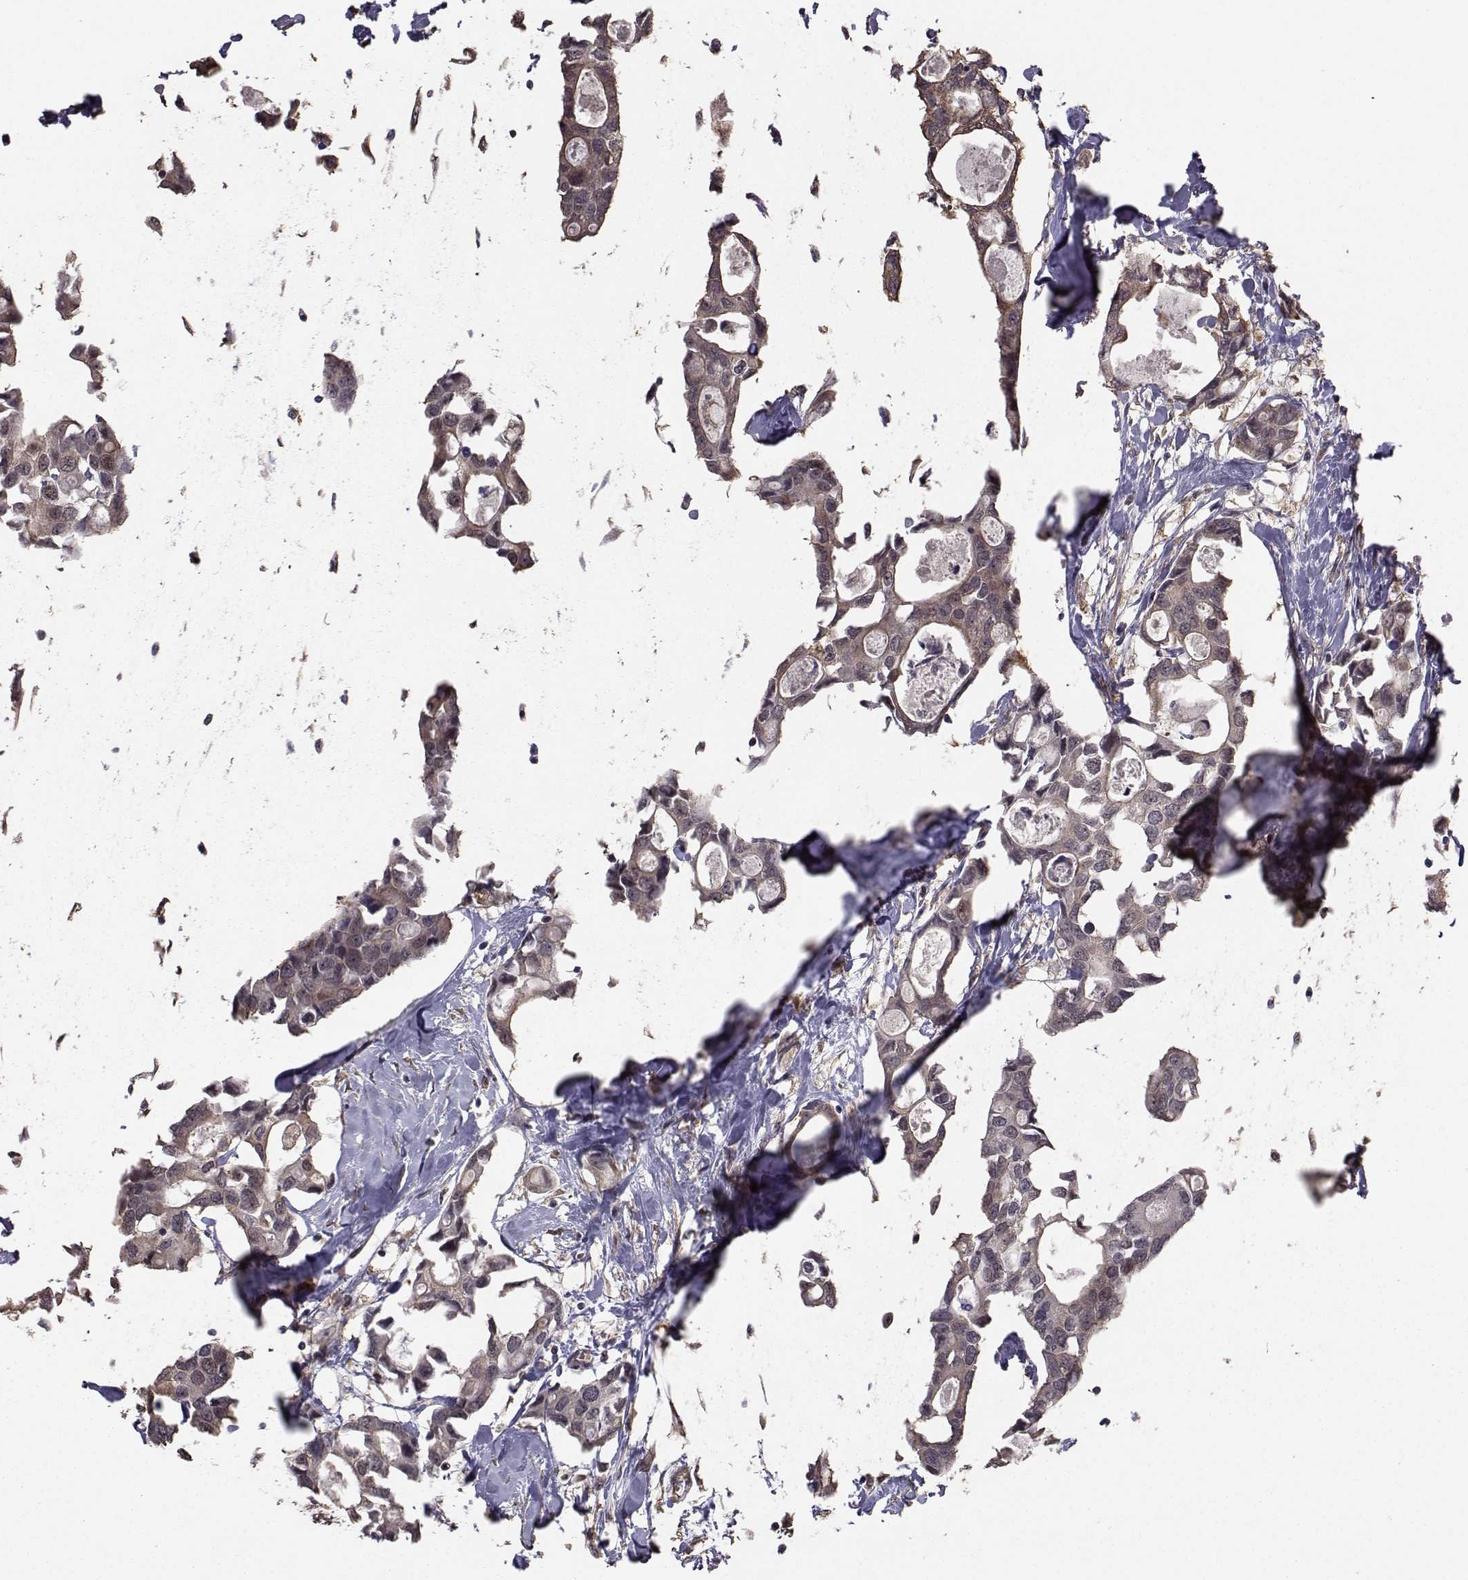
{"staining": {"intensity": "negative", "quantity": "none", "location": "none"}, "tissue": "breast cancer", "cell_type": "Tumor cells", "image_type": "cancer", "snomed": [{"axis": "morphology", "description": "Duct carcinoma"}, {"axis": "topography", "description": "Breast"}], "caption": "Protein analysis of invasive ductal carcinoma (breast) displays no significant staining in tumor cells.", "gene": "TRIP10", "patient": {"sex": "female", "age": 83}}